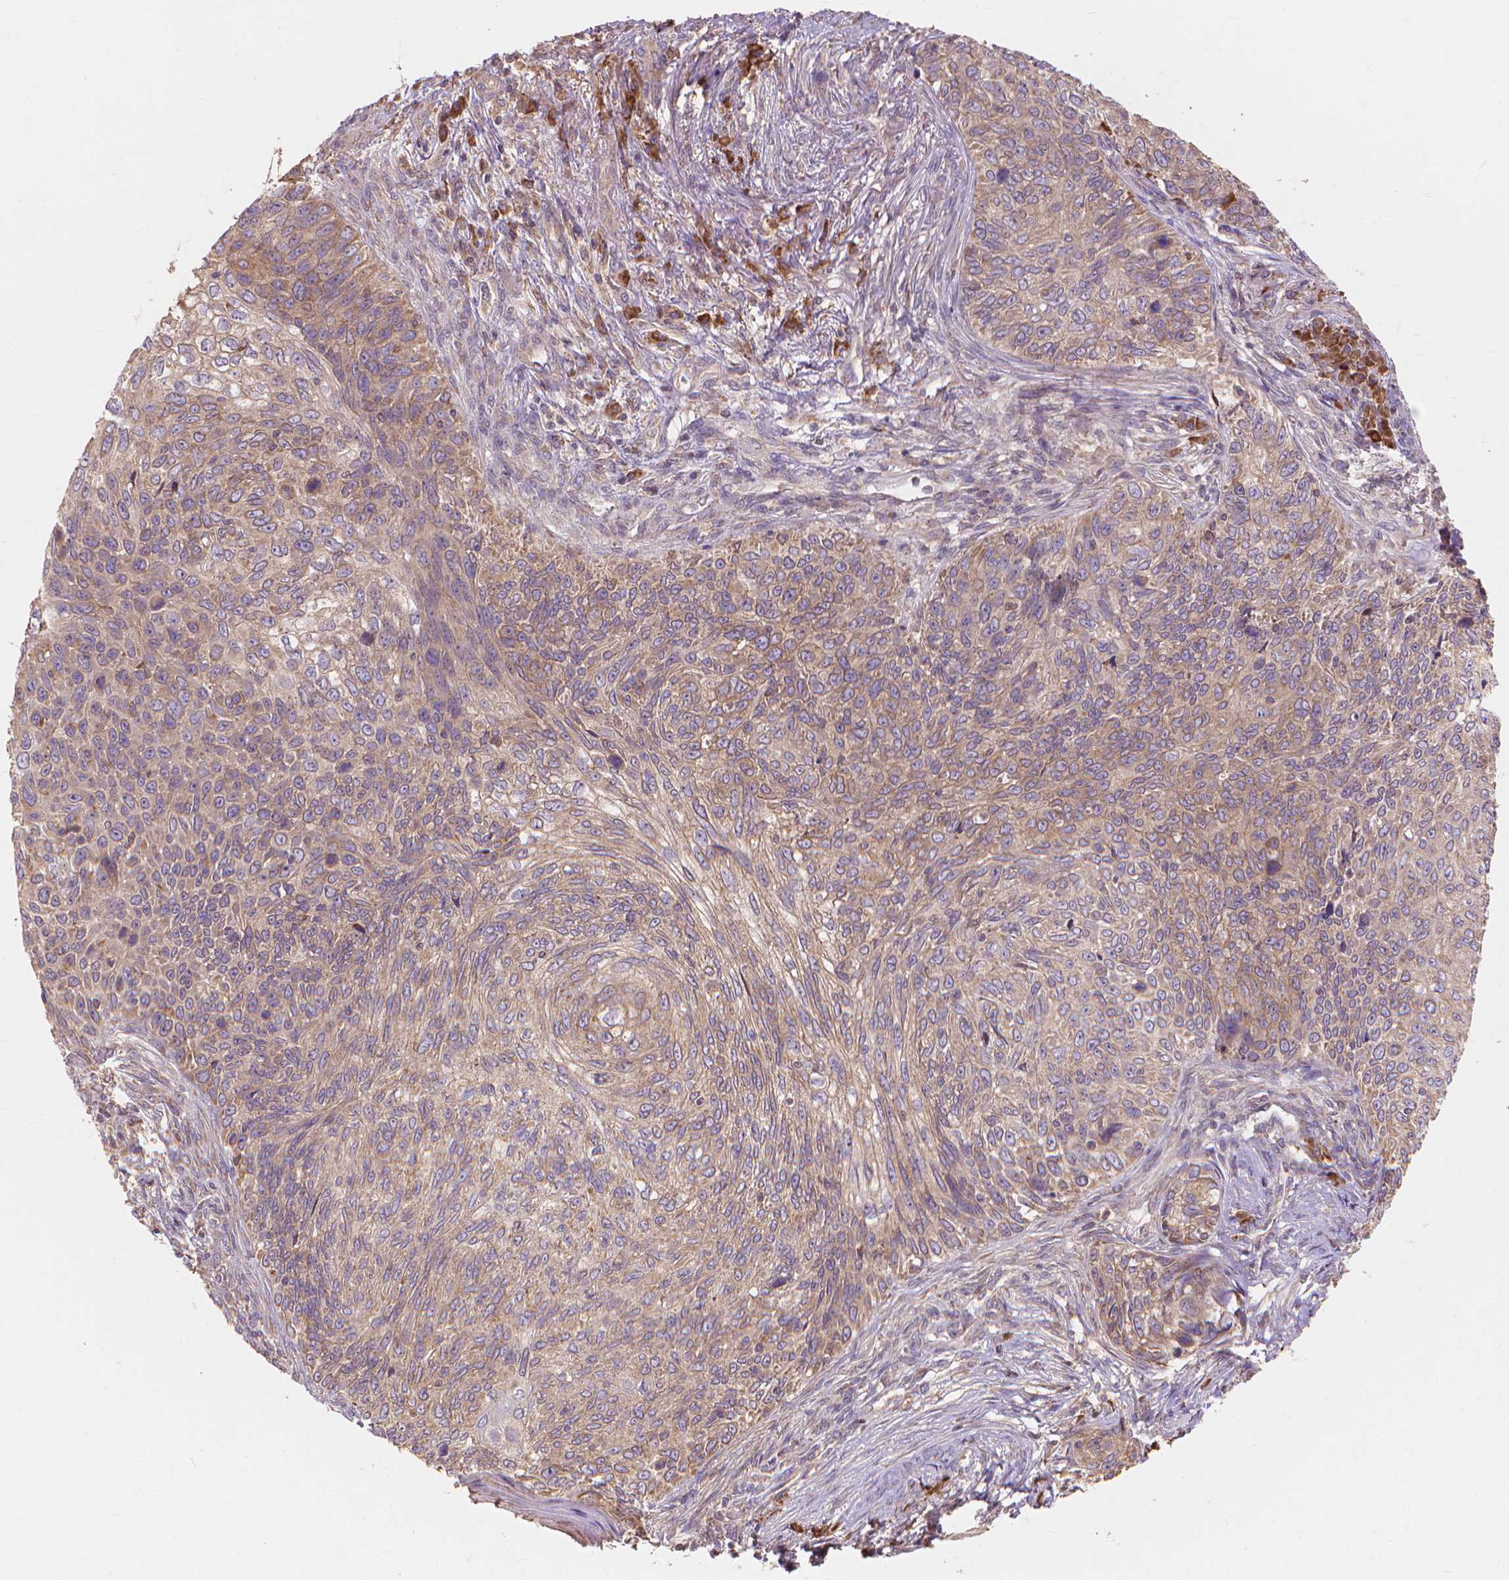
{"staining": {"intensity": "weak", "quantity": ">75%", "location": "cytoplasmic/membranous"}, "tissue": "skin cancer", "cell_type": "Tumor cells", "image_type": "cancer", "snomed": [{"axis": "morphology", "description": "Squamous cell carcinoma, NOS"}, {"axis": "topography", "description": "Skin"}], "caption": "Protein staining of squamous cell carcinoma (skin) tissue demonstrates weak cytoplasmic/membranous expression in approximately >75% of tumor cells. The staining was performed using DAB to visualize the protein expression in brown, while the nuclei were stained in blue with hematoxylin (Magnification: 20x).", "gene": "TAB2", "patient": {"sex": "male", "age": 92}}